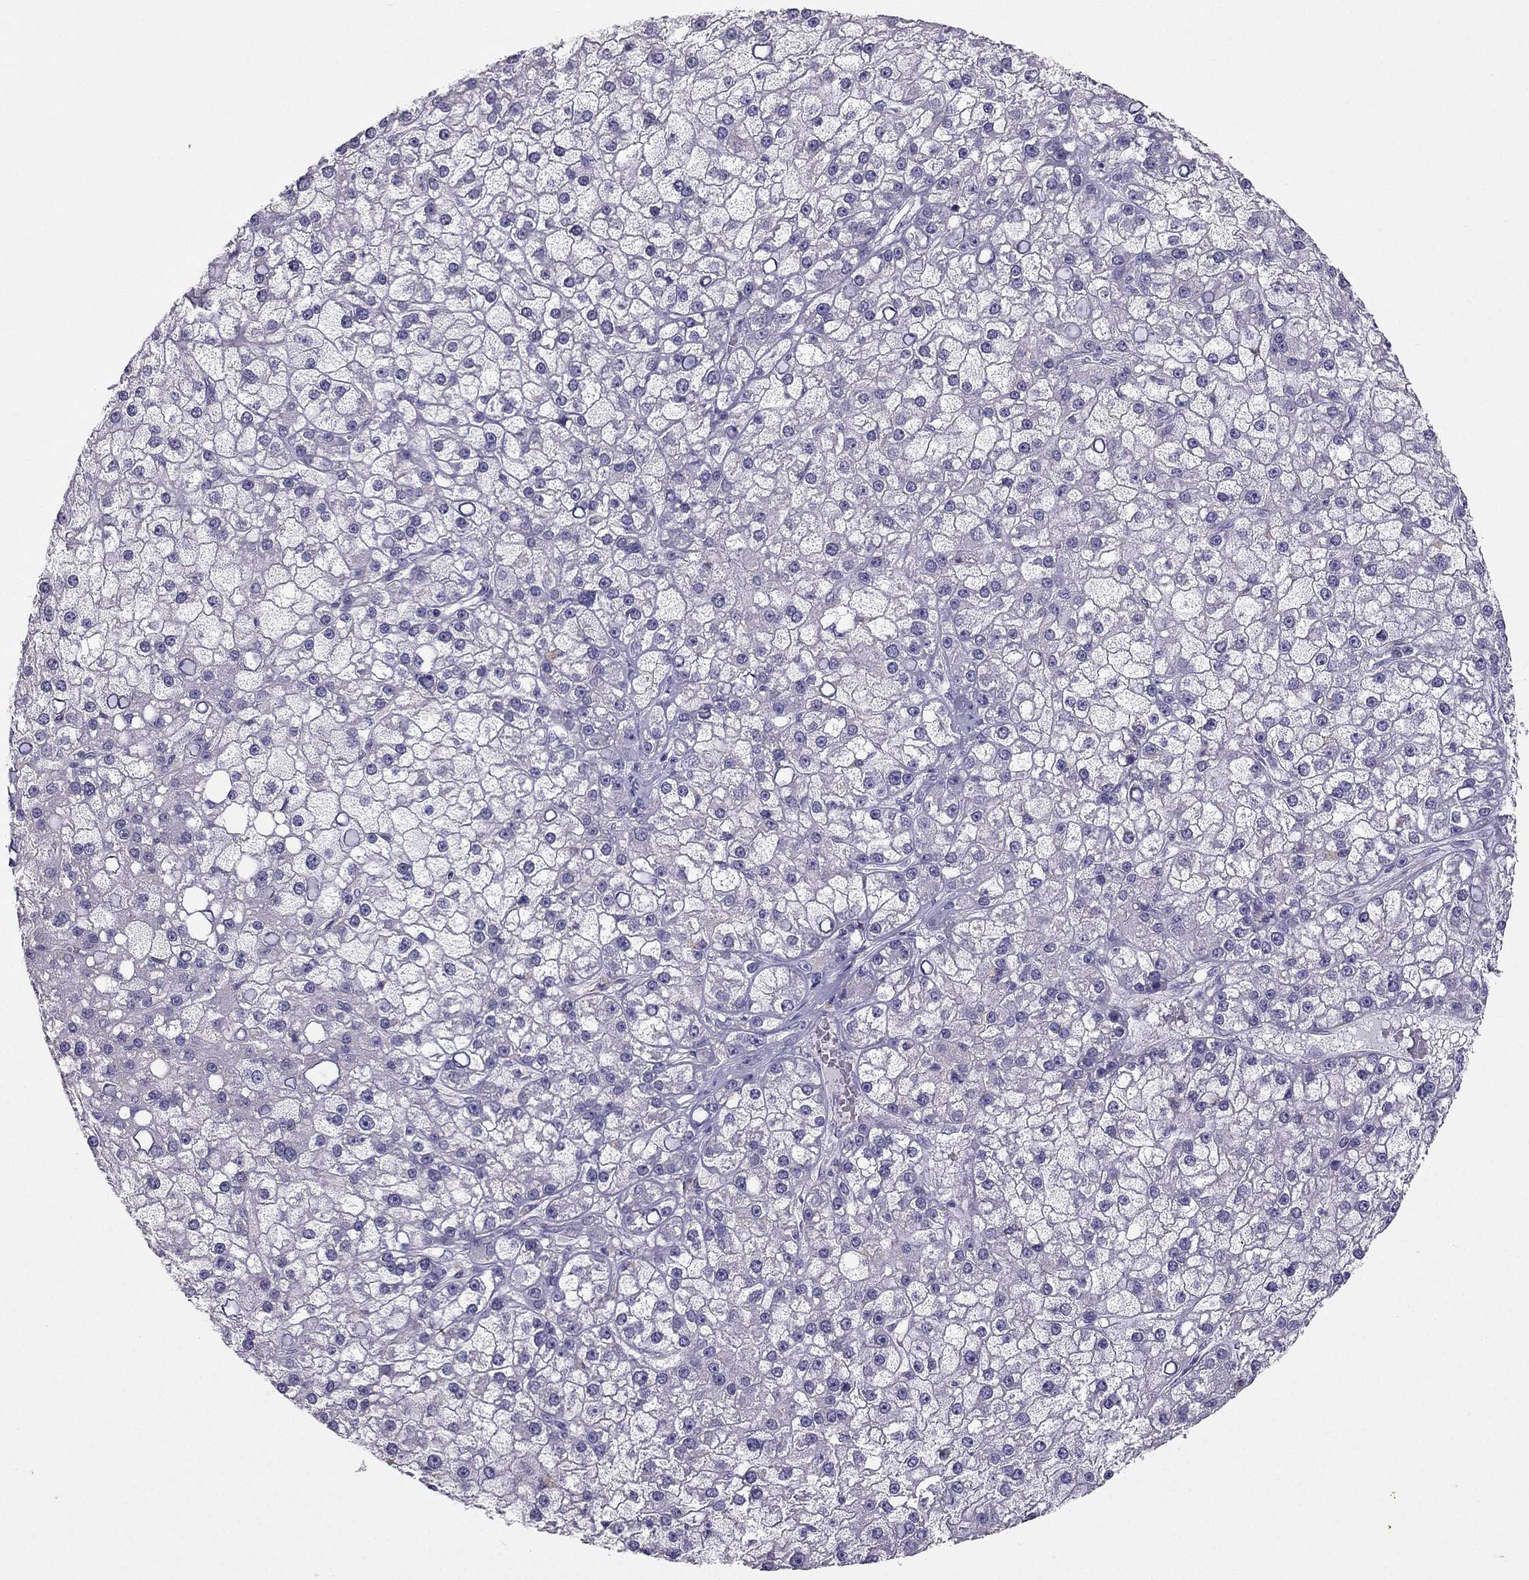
{"staining": {"intensity": "negative", "quantity": "none", "location": "none"}, "tissue": "liver cancer", "cell_type": "Tumor cells", "image_type": "cancer", "snomed": [{"axis": "morphology", "description": "Carcinoma, Hepatocellular, NOS"}, {"axis": "topography", "description": "Liver"}], "caption": "Tumor cells are negative for brown protein staining in liver cancer.", "gene": "SYT5", "patient": {"sex": "male", "age": 67}}